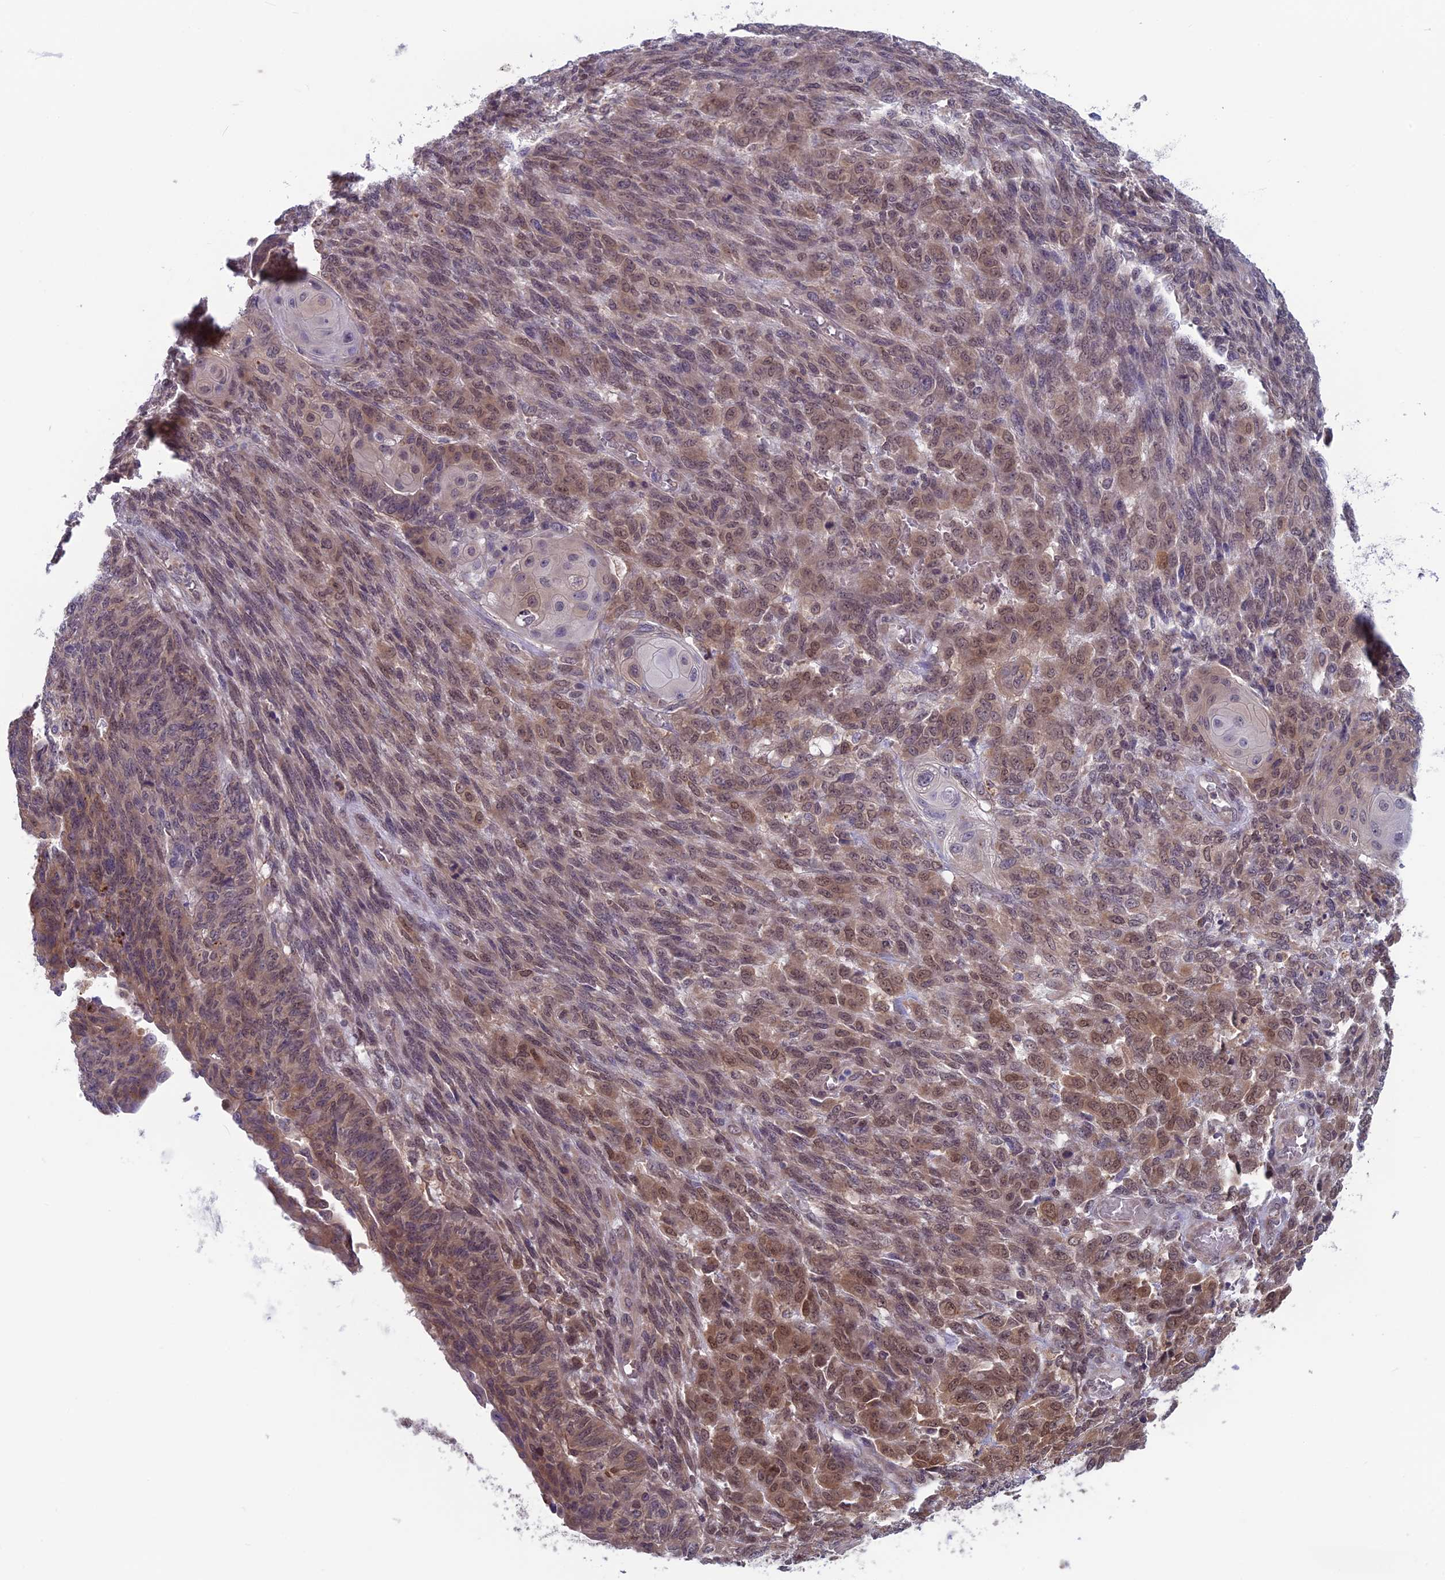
{"staining": {"intensity": "weak", "quantity": "25%-75%", "location": "cytoplasmic/membranous"}, "tissue": "endometrial cancer", "cell_type": "Tumor cells", "image_type": "cancer", "snomed": [{"axis": "morphology", "description": "Adenocarcinoma, NOS"}, {"axis": "topography", "description": "Endometrium"}], "caption": "Weak cytoplasmic/membranous protein positivity is identified in about 25%-75% of tumor cells in adenocarcinoma (endometrial).", "gene": "MRI1", "patient": {"sex": "female", "age": 32}}